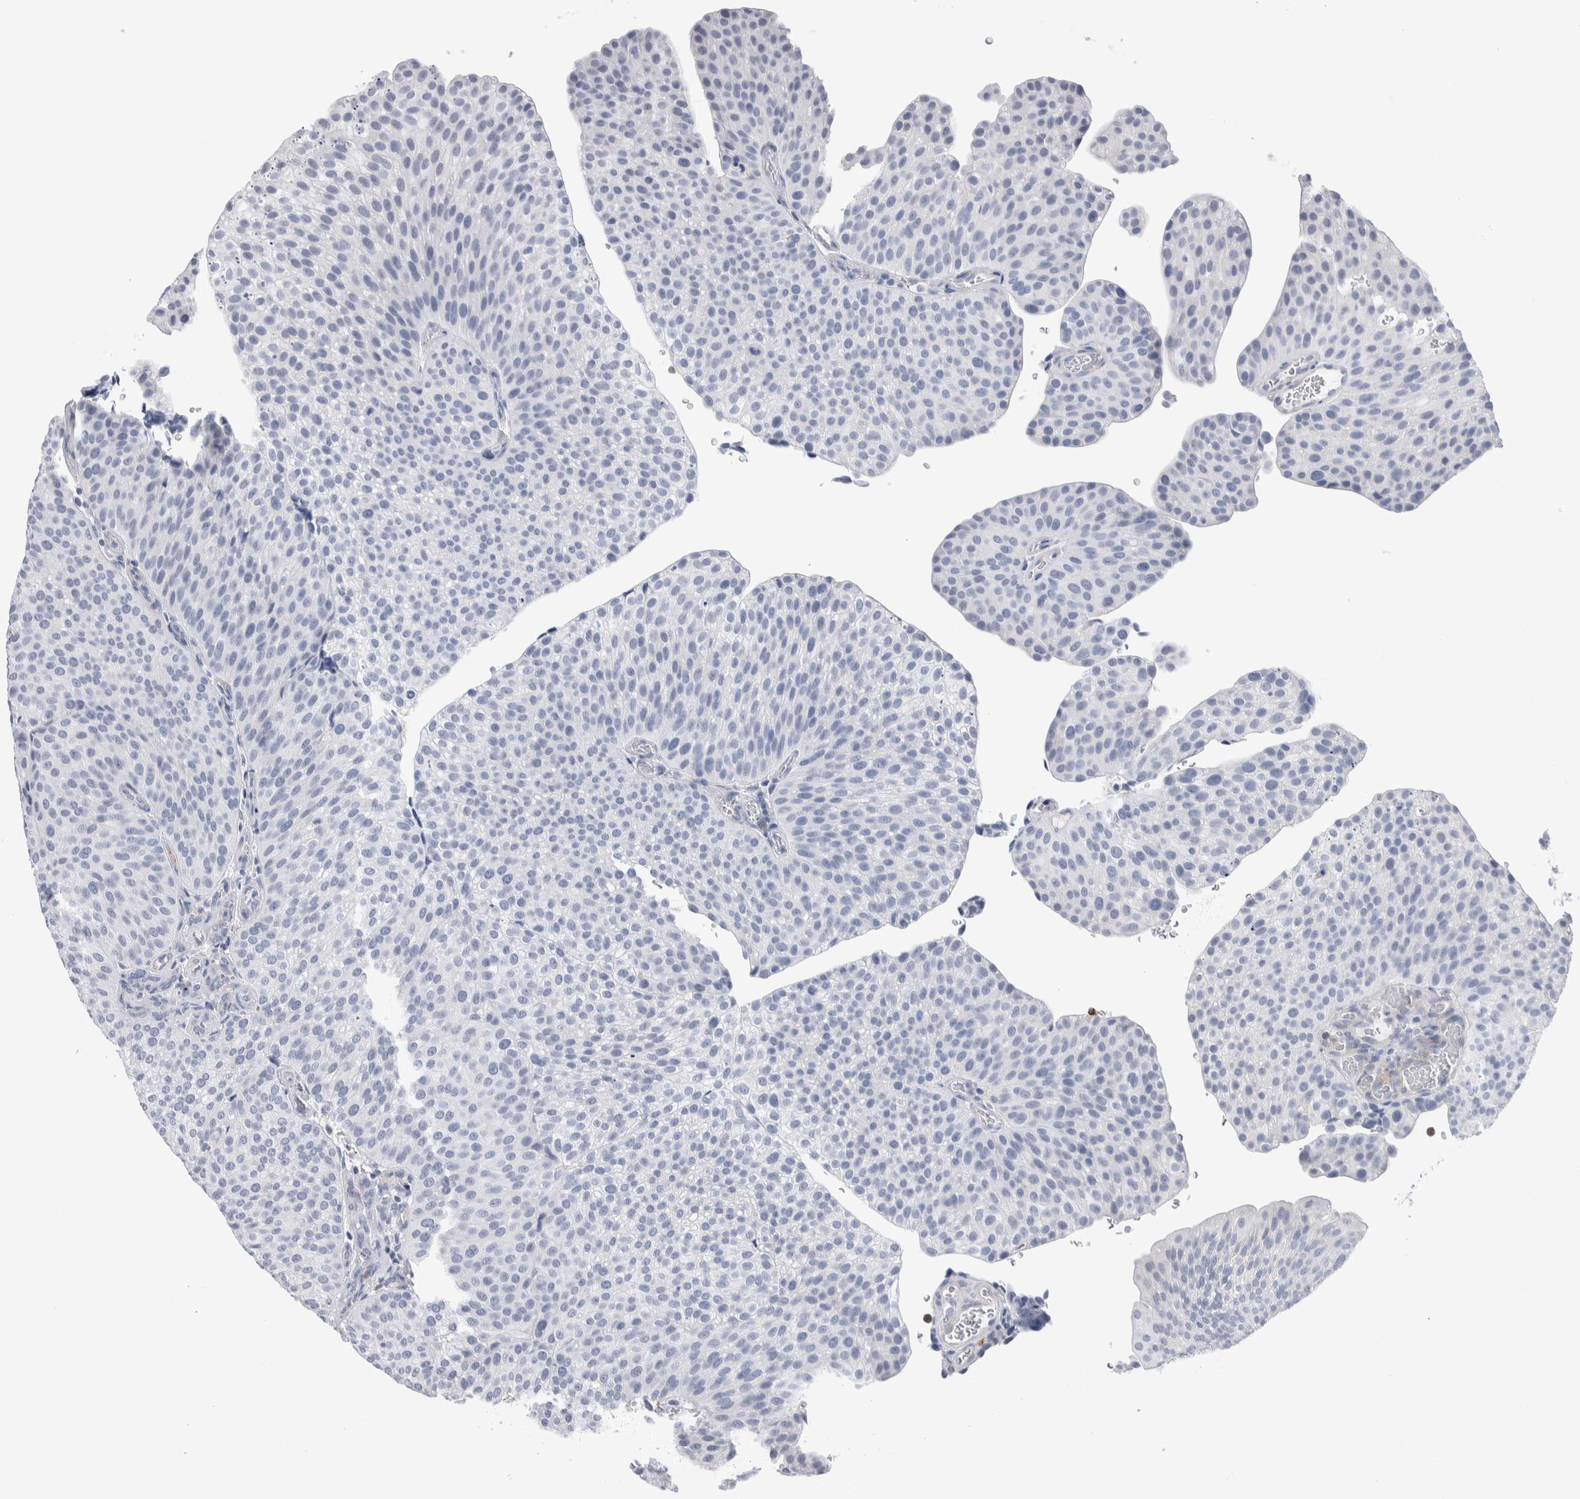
{"staining": {"intensity": "negative", "quantity": "none", "location": "none"}, "tissue": "urothelial cancer", "cell_type": "Tumor cells", "image_type": "cancer", "snomed": [{"axis": "morphology", "description": "Normal tissue, NOS"}, {"axis": "morphology", "description": "Urothelial carcinoma, Low grade"}, {"axis": "topography", "description": "Smooth muscle"}, {"axis": "topography", "description": "Urinary bladder"}], "caption": "The micrograph demonstrates no significant positivity in tumor cells of urothelial cancer.", "gene": "LURAP1L", "patient": {"sex": "male", "age": 60}}